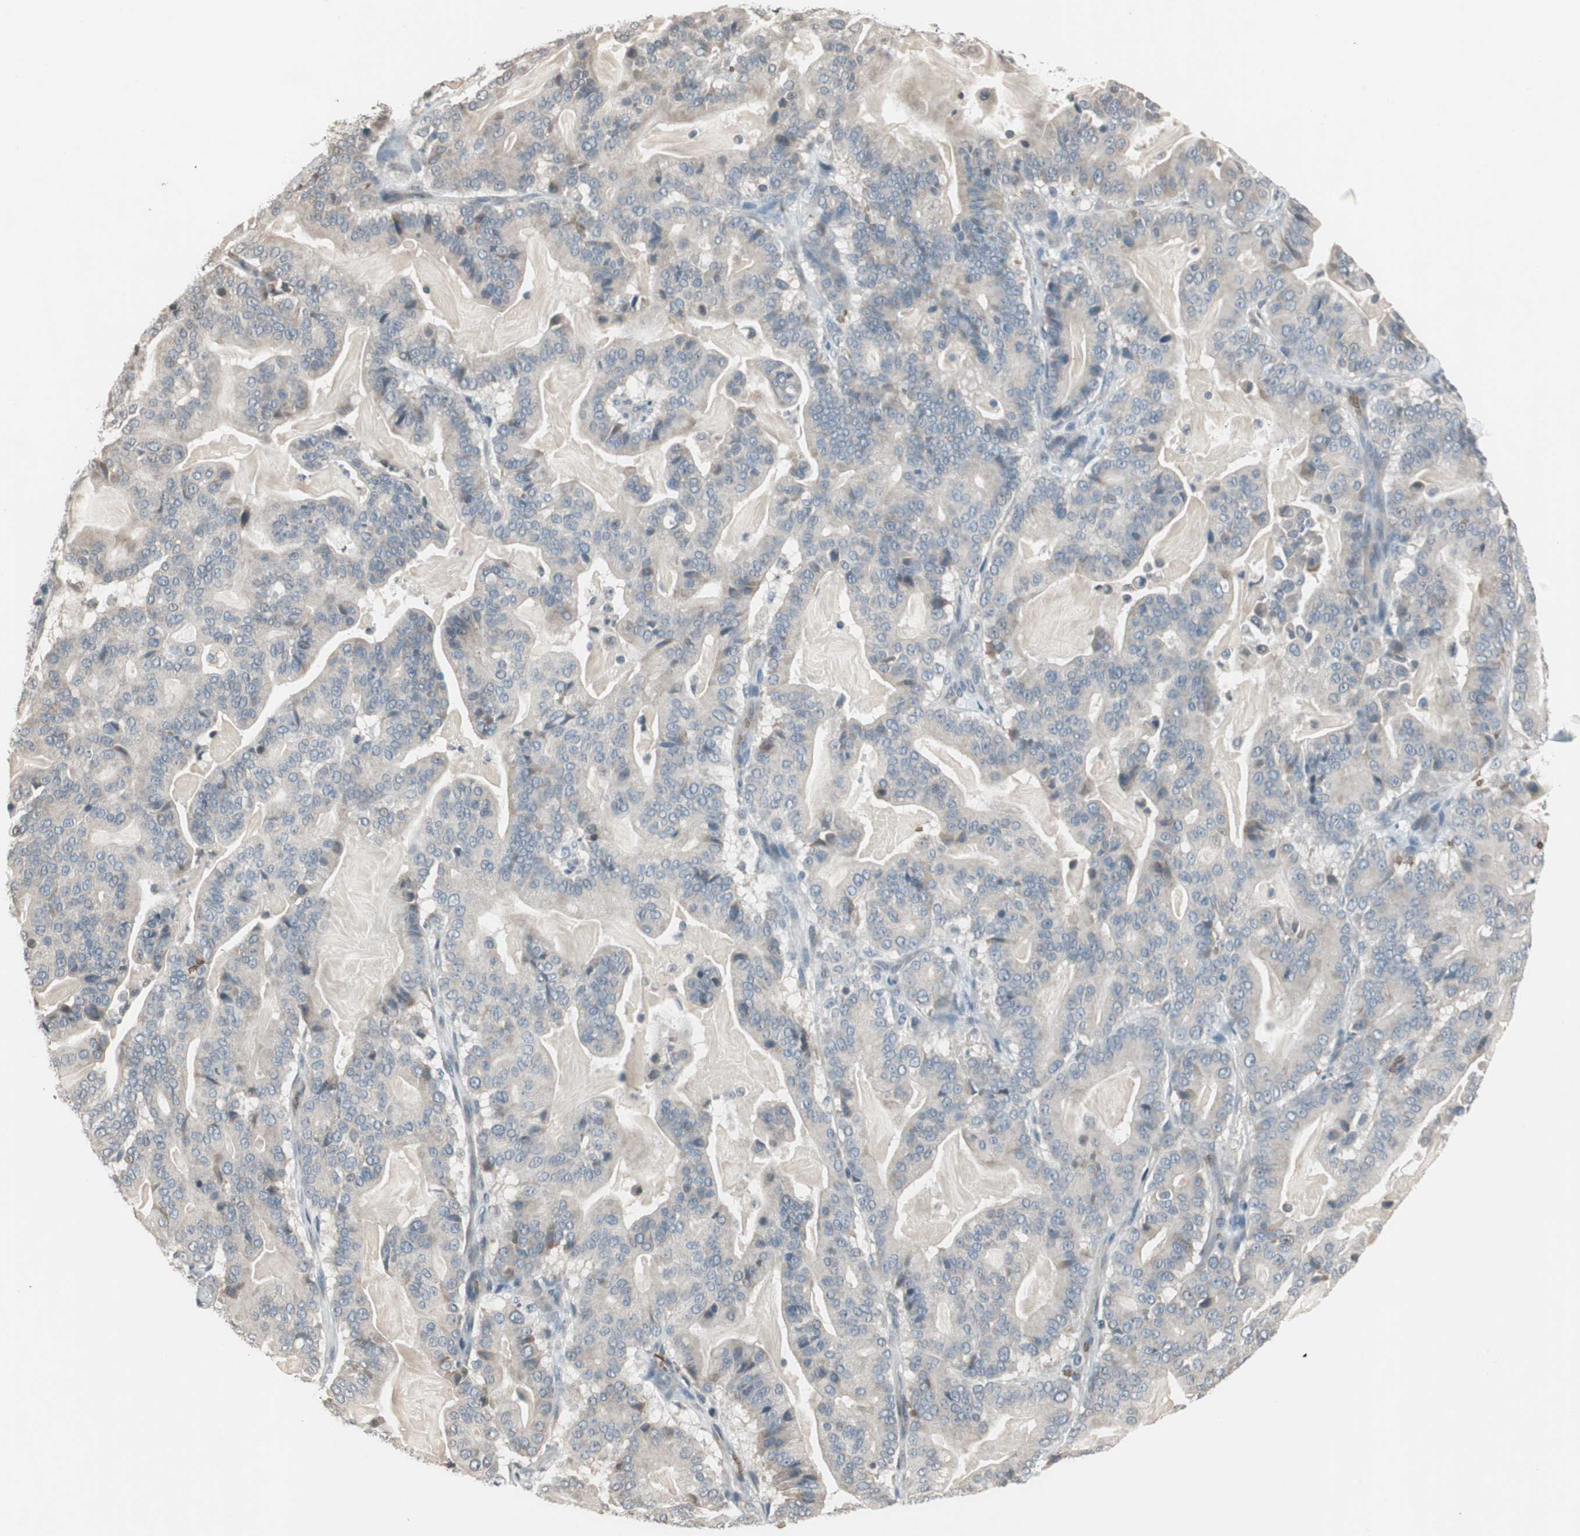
{"staining": {"intensity": "weak", "quantity": "<25%", "location": "cytoplasmic/membranous"}, "tissue": "pancreatic cancer", "cell_type": "Tumor cells", "image_type": "cancer", "snomed": [{"axis": "morphology", "description": "Adenocarcinoma, NOS"}, {"axis": "topography", "description": "Pancreas"}], "caption": "Tumor cells show no significant protein positivity in pancreatic adenocarcinoma.", "gene": "GYPC", "patient": {"sex": "male", "age": 63}}